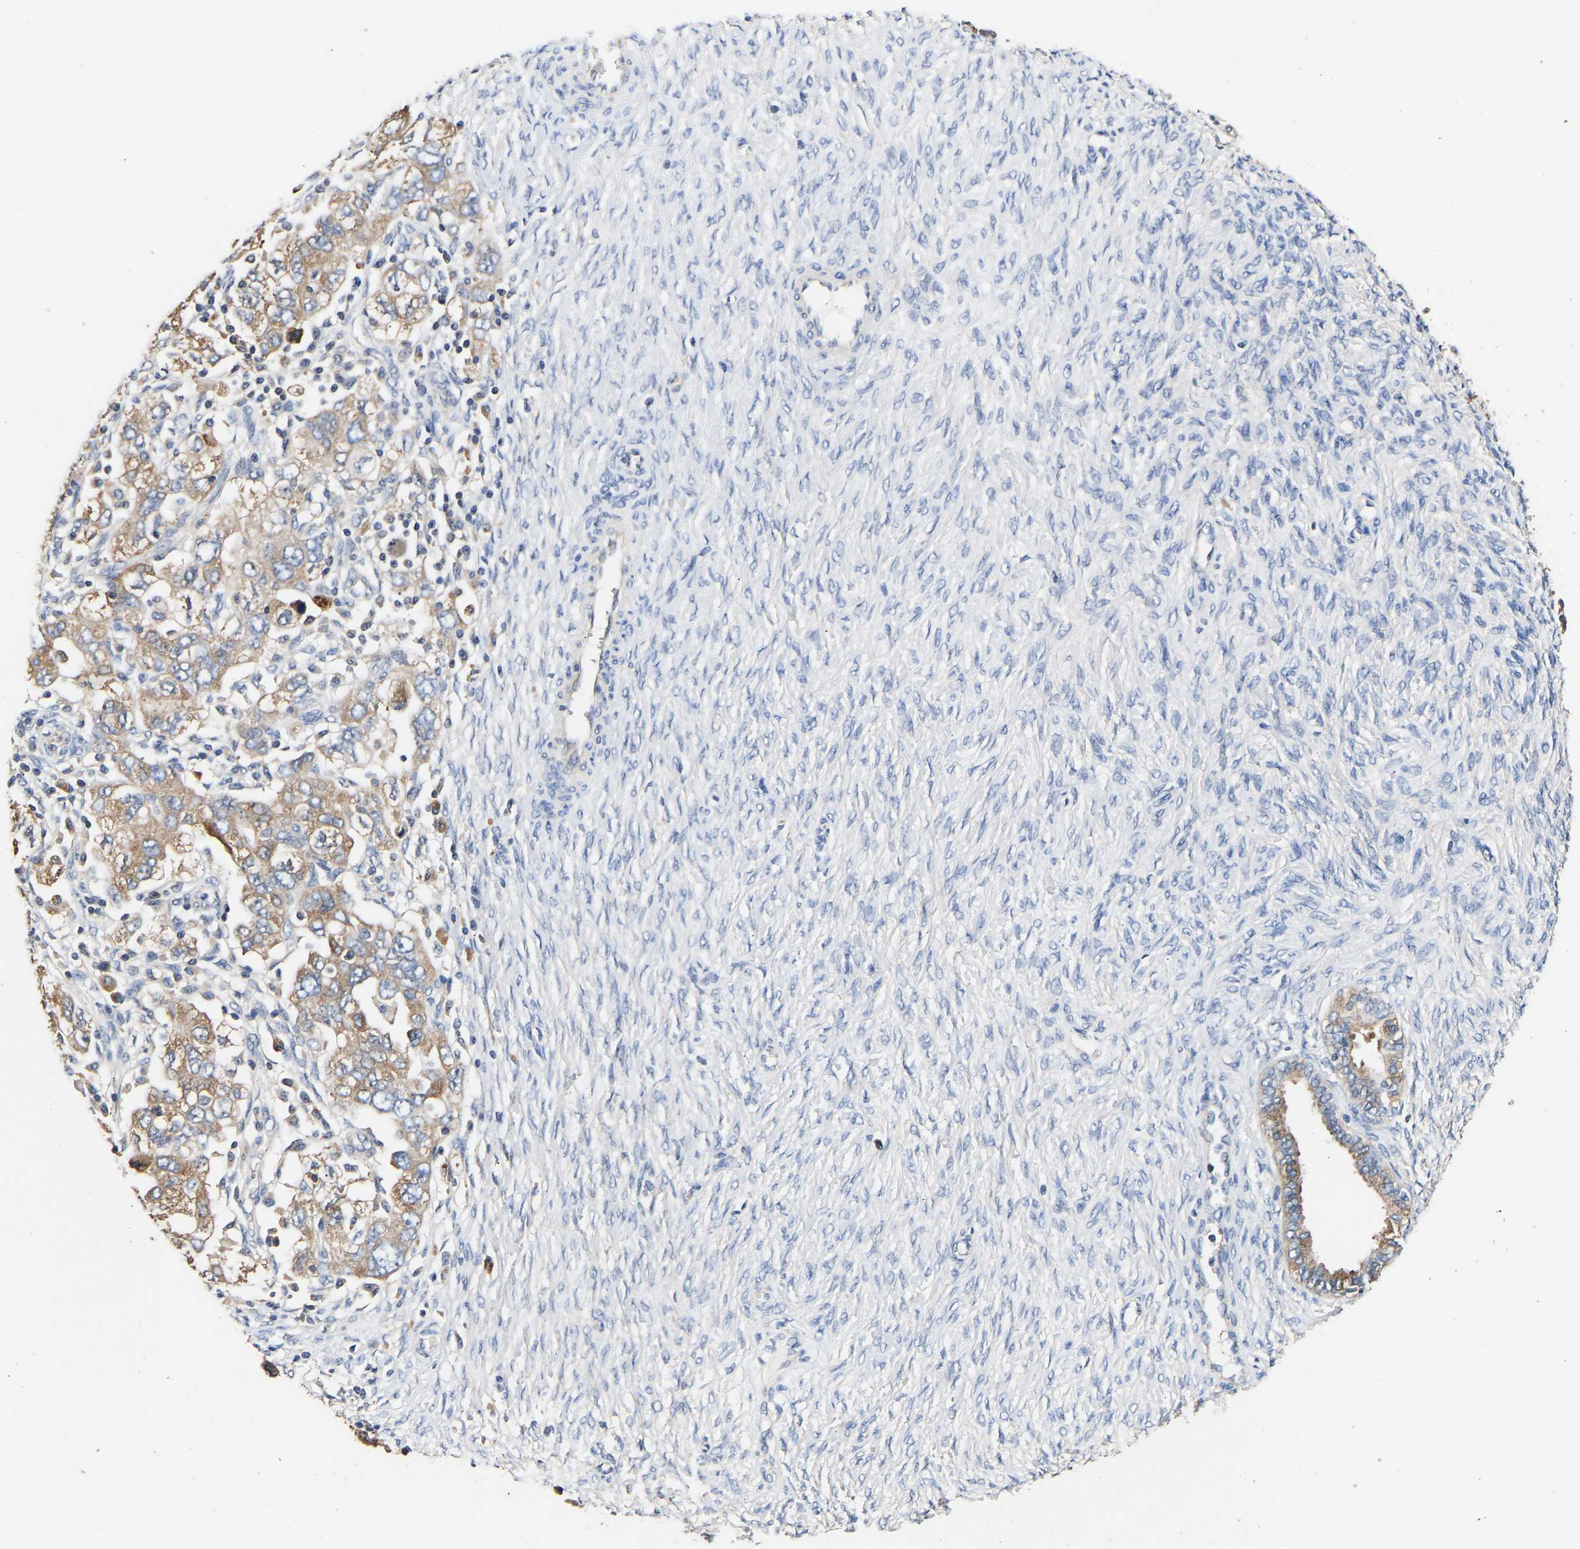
{"staining": {"intensity": "moderate", "quantity": ">75%", "location": "cytoplasmic/membranous"}, "tissue": "ovarian cancer", "cell_type": "Tumor cells", "image_type": "cancer", "snomed": [{"axis": "morphology", "description": "Carcinoma, NOS"}, {"axis": "morphology", "description": "Cystadenocarcinoma, serous, NOS"}, {"axis": "topography", "description": "Ovary"}], "caption": "Ovarian carcinoma stained with a brown dye displays moderate cytoplasmic/membranous positive staining in about >75% of tumor cells.", "gene": "LRBA", "patient": {"sex": "female", "age": 69}}